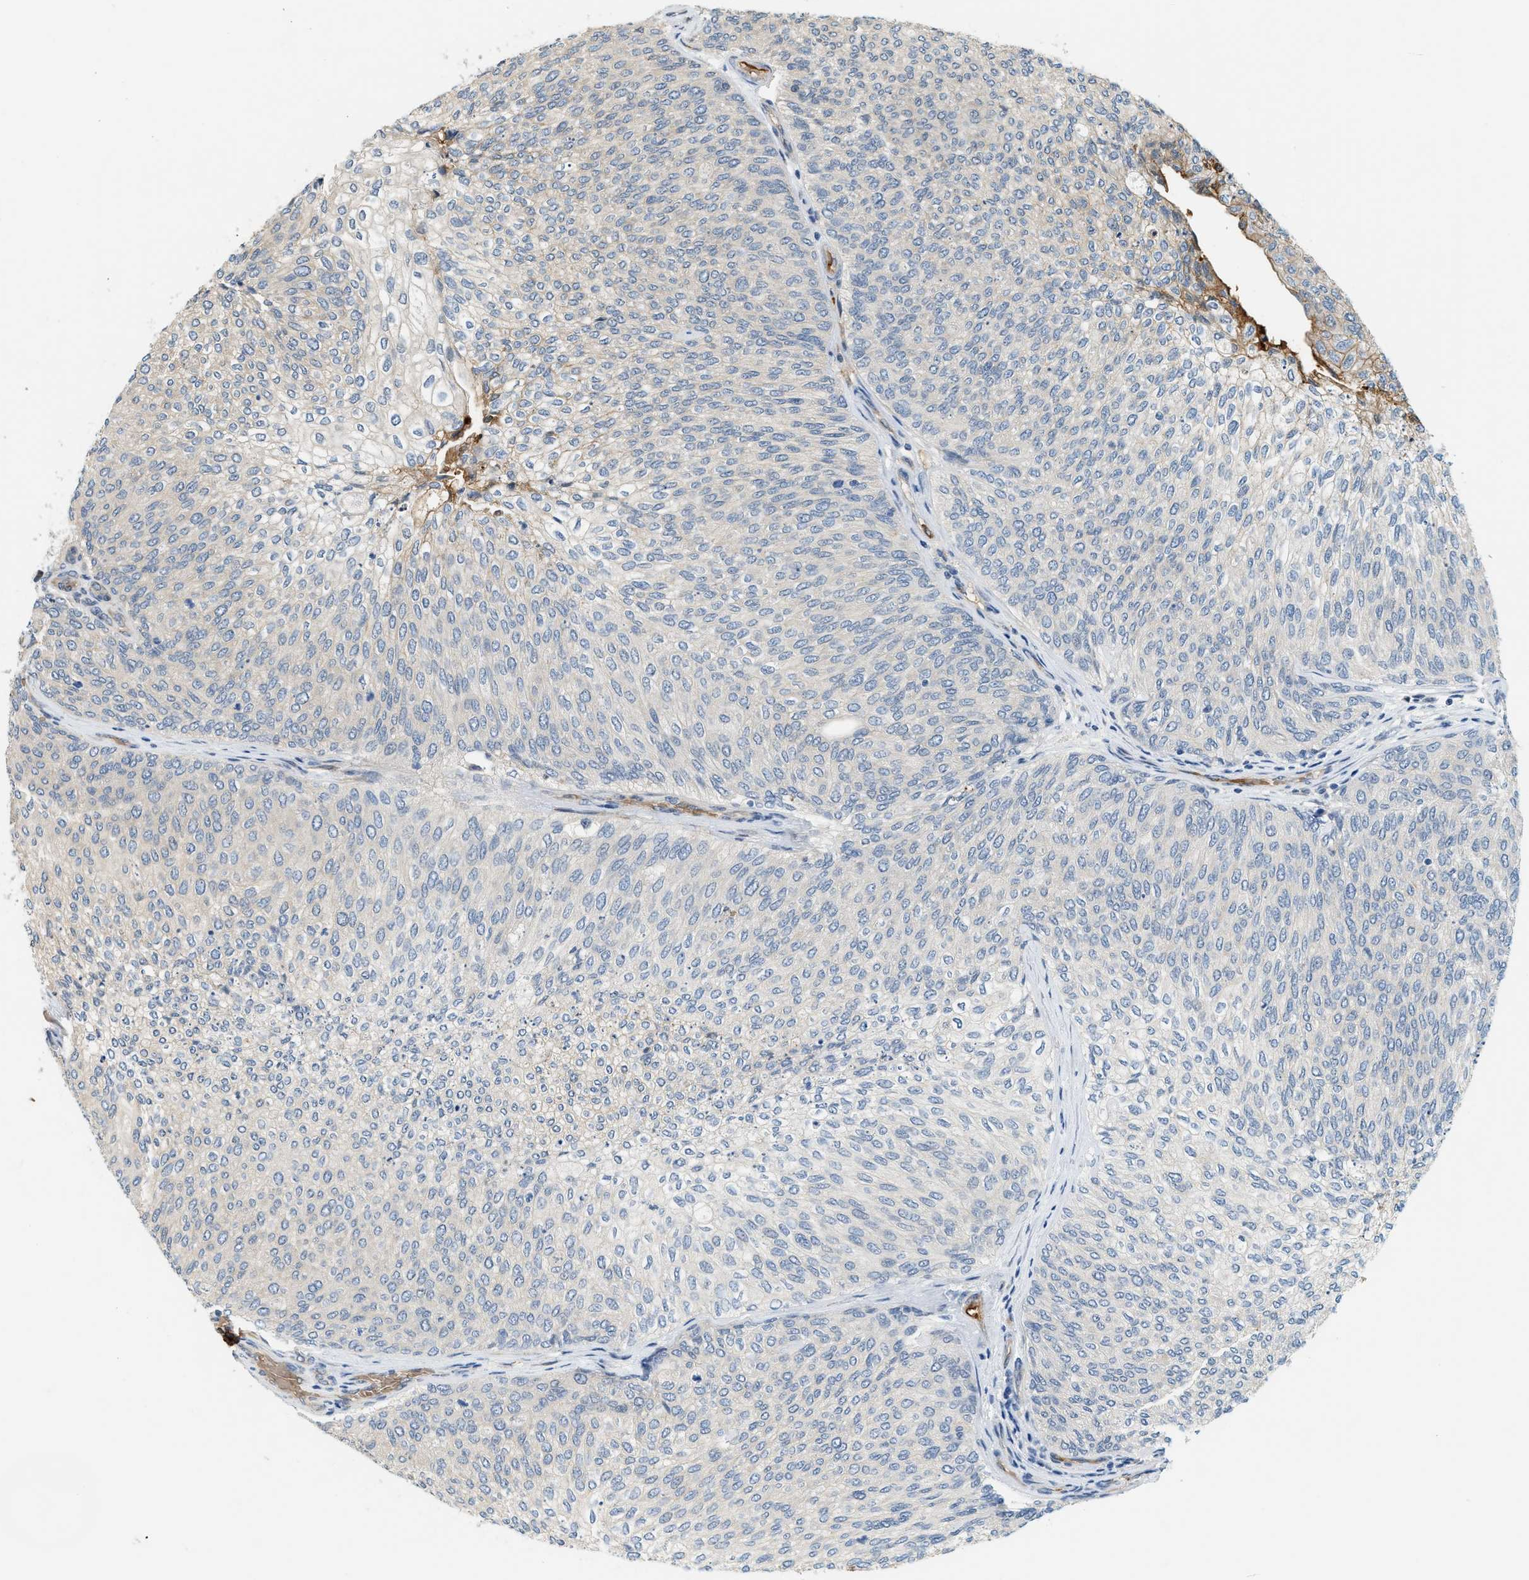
{"staining": {"intensity": "negative", "quantity": "none", "location": "none"}, "tissue": "urothelial cancer", "cell_type": "Tumor cells", "image_type": "cancer", "snomed": [{"axis": "morphology", "description": "Urothelial carcinoma, Low grade"}, {"axis": "topography", "description": "Urinary bladder"}], "caption": "IHC micrograph of neoplastic tissue: urothelial cancer stained with DAB shows no significant protein positivity in tumor cells.", "gene": "CYTH2", "patient": {"sex": "female", "age": 79}}